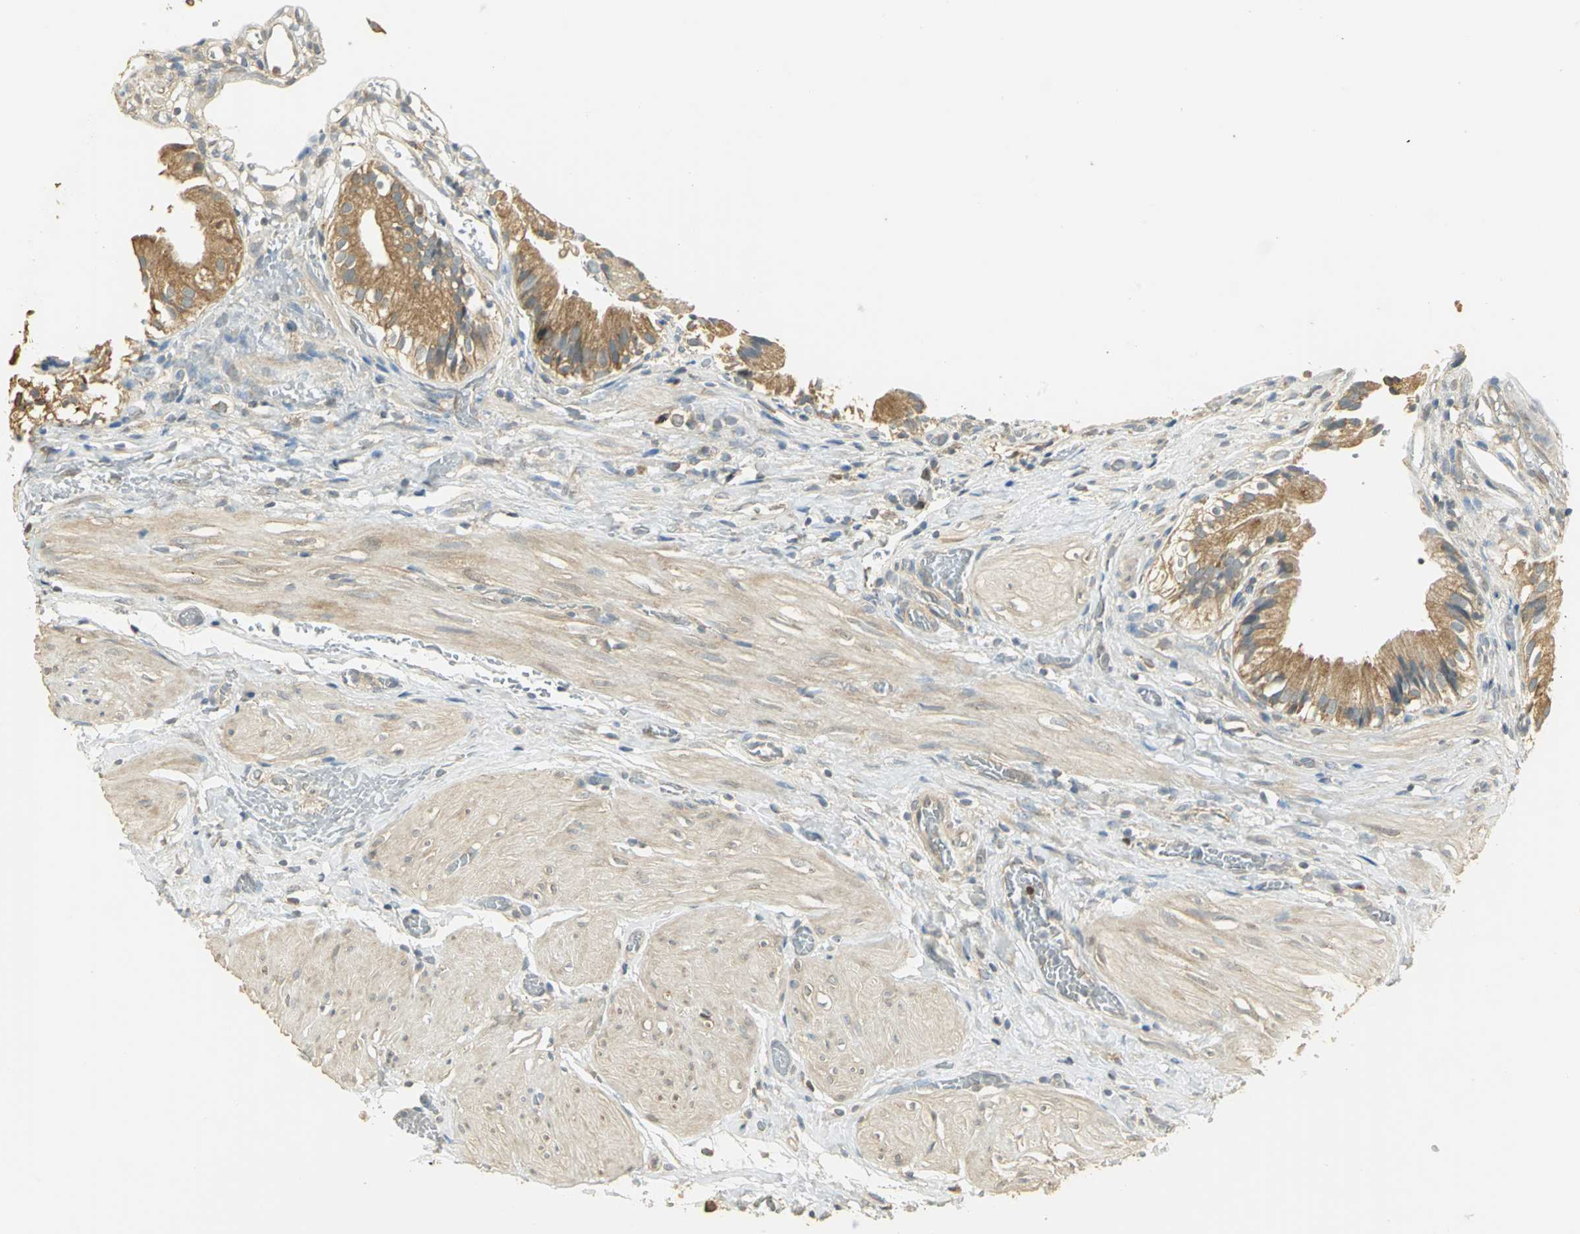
{"staining": {"intensity": "moderate", "quantity": ">75%", "location": "cytoplasmic/membranous"}, "tissue": "gallbladder", "cell_type": "Glandular cells", "image_type": "normal", "snomed": [{"axis": "morphology", "description": "Normal tissue, NOS"}, {"axis": "topography", "description": "Gallbladder"}], "caption": "Protein analysis of normal gallbladder displays moderate cytoplasmic/membranous positivity in approximately >75% of glandular cells.", "gene": "RARS1", "patient": {"sex": "male", "age": 65}}